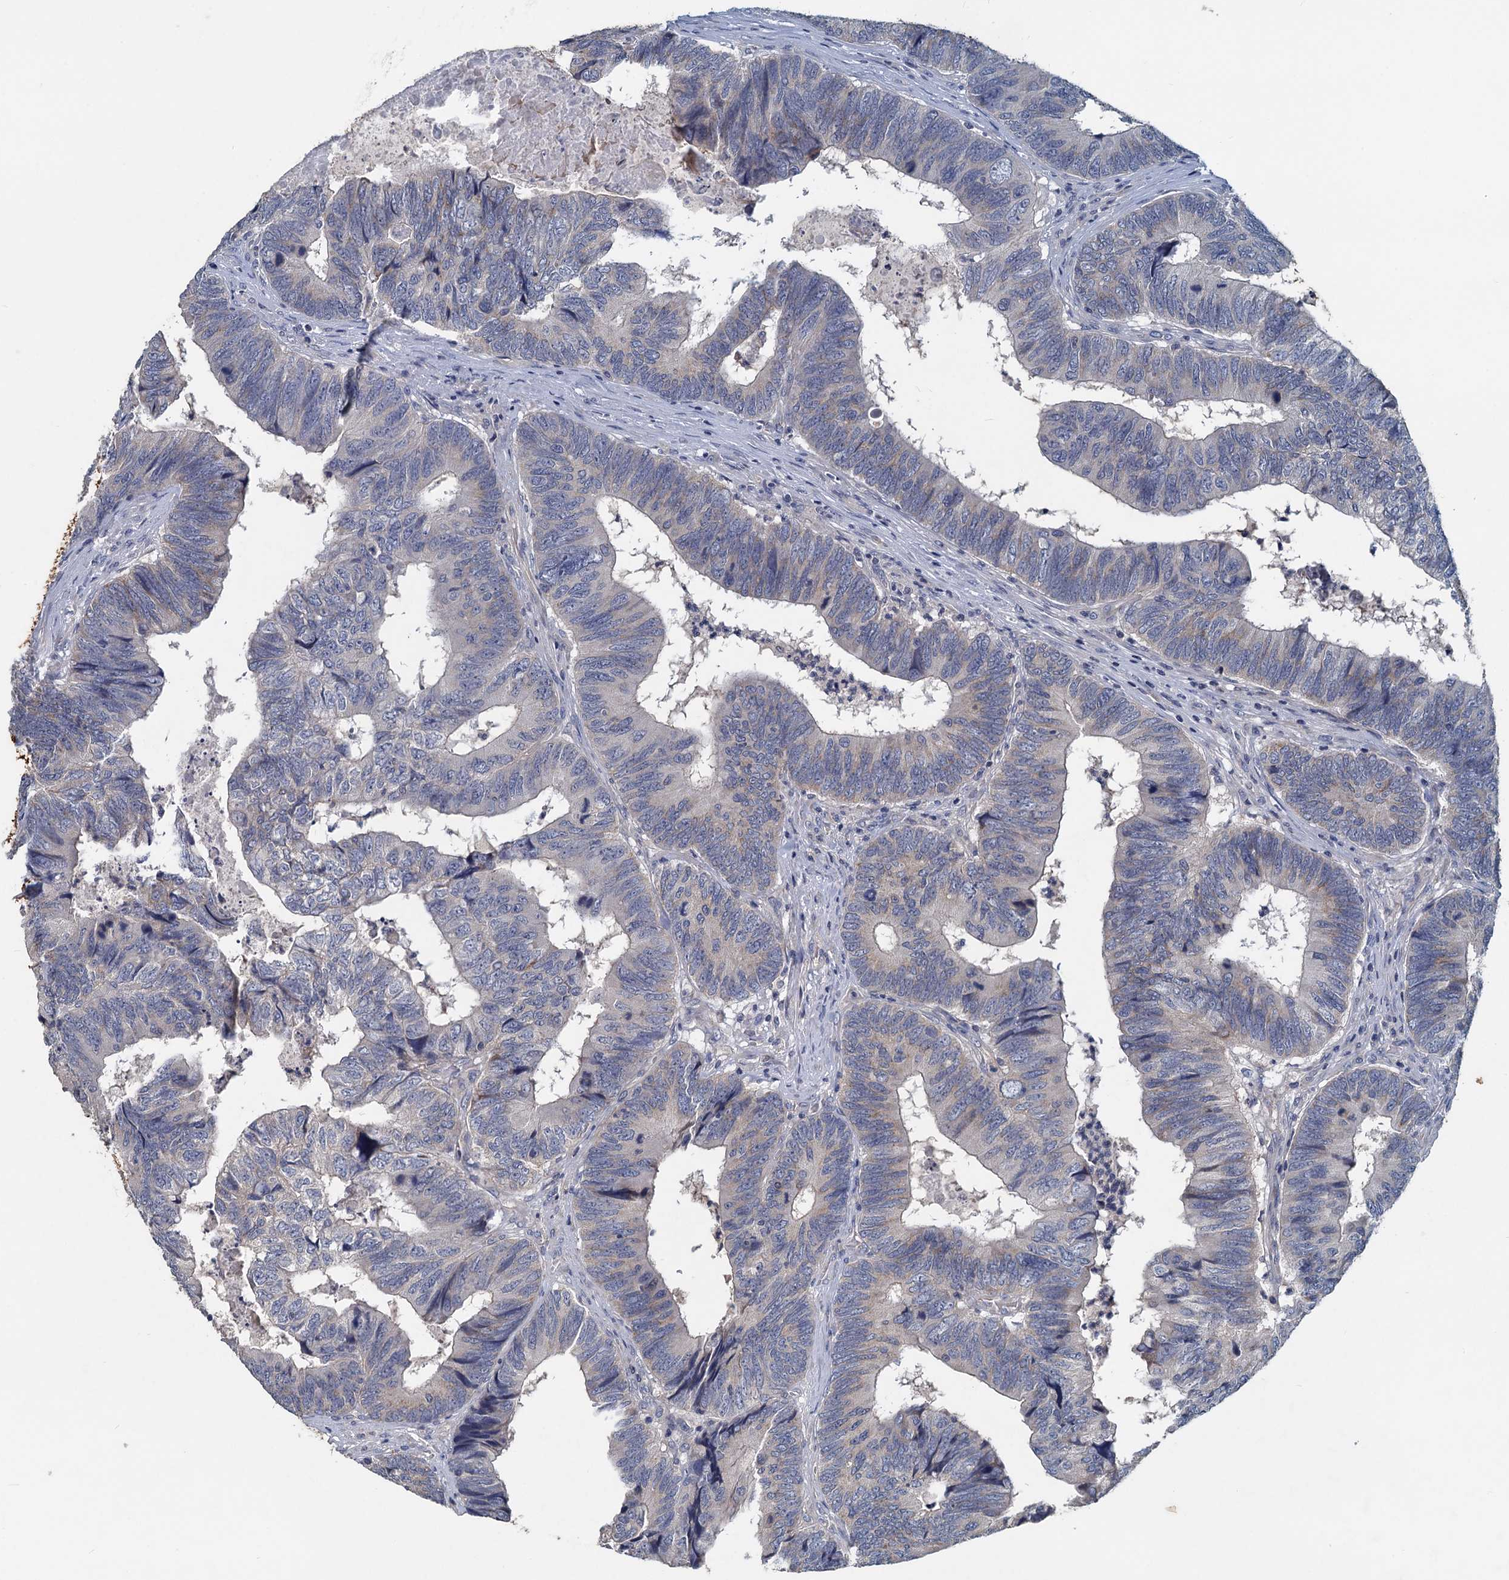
{"staining": {"intensity": "negative", "quantity": "none", "location": "none"}, "tissue": "colorectal cancer", "cell_type": "Tumor cells", "image_type": "cancer", "snomed": [{"axis": "morphology", "description": "Adenocarcinoma, NOS"}, {"axis": "topography", "description": "Colon"}], "caption": "Protein analysis of colorectal cancer (adenocarcinoma) exhibits no significant expression in tumor cells. The staining was performed using DAB to visualize the protein expression in brown, while the nuclei were stained in blue with hematoxylin (Magnification: 20x).", "gene": "SLC2A7", "patient": {"sex": "female", "age": 67}}